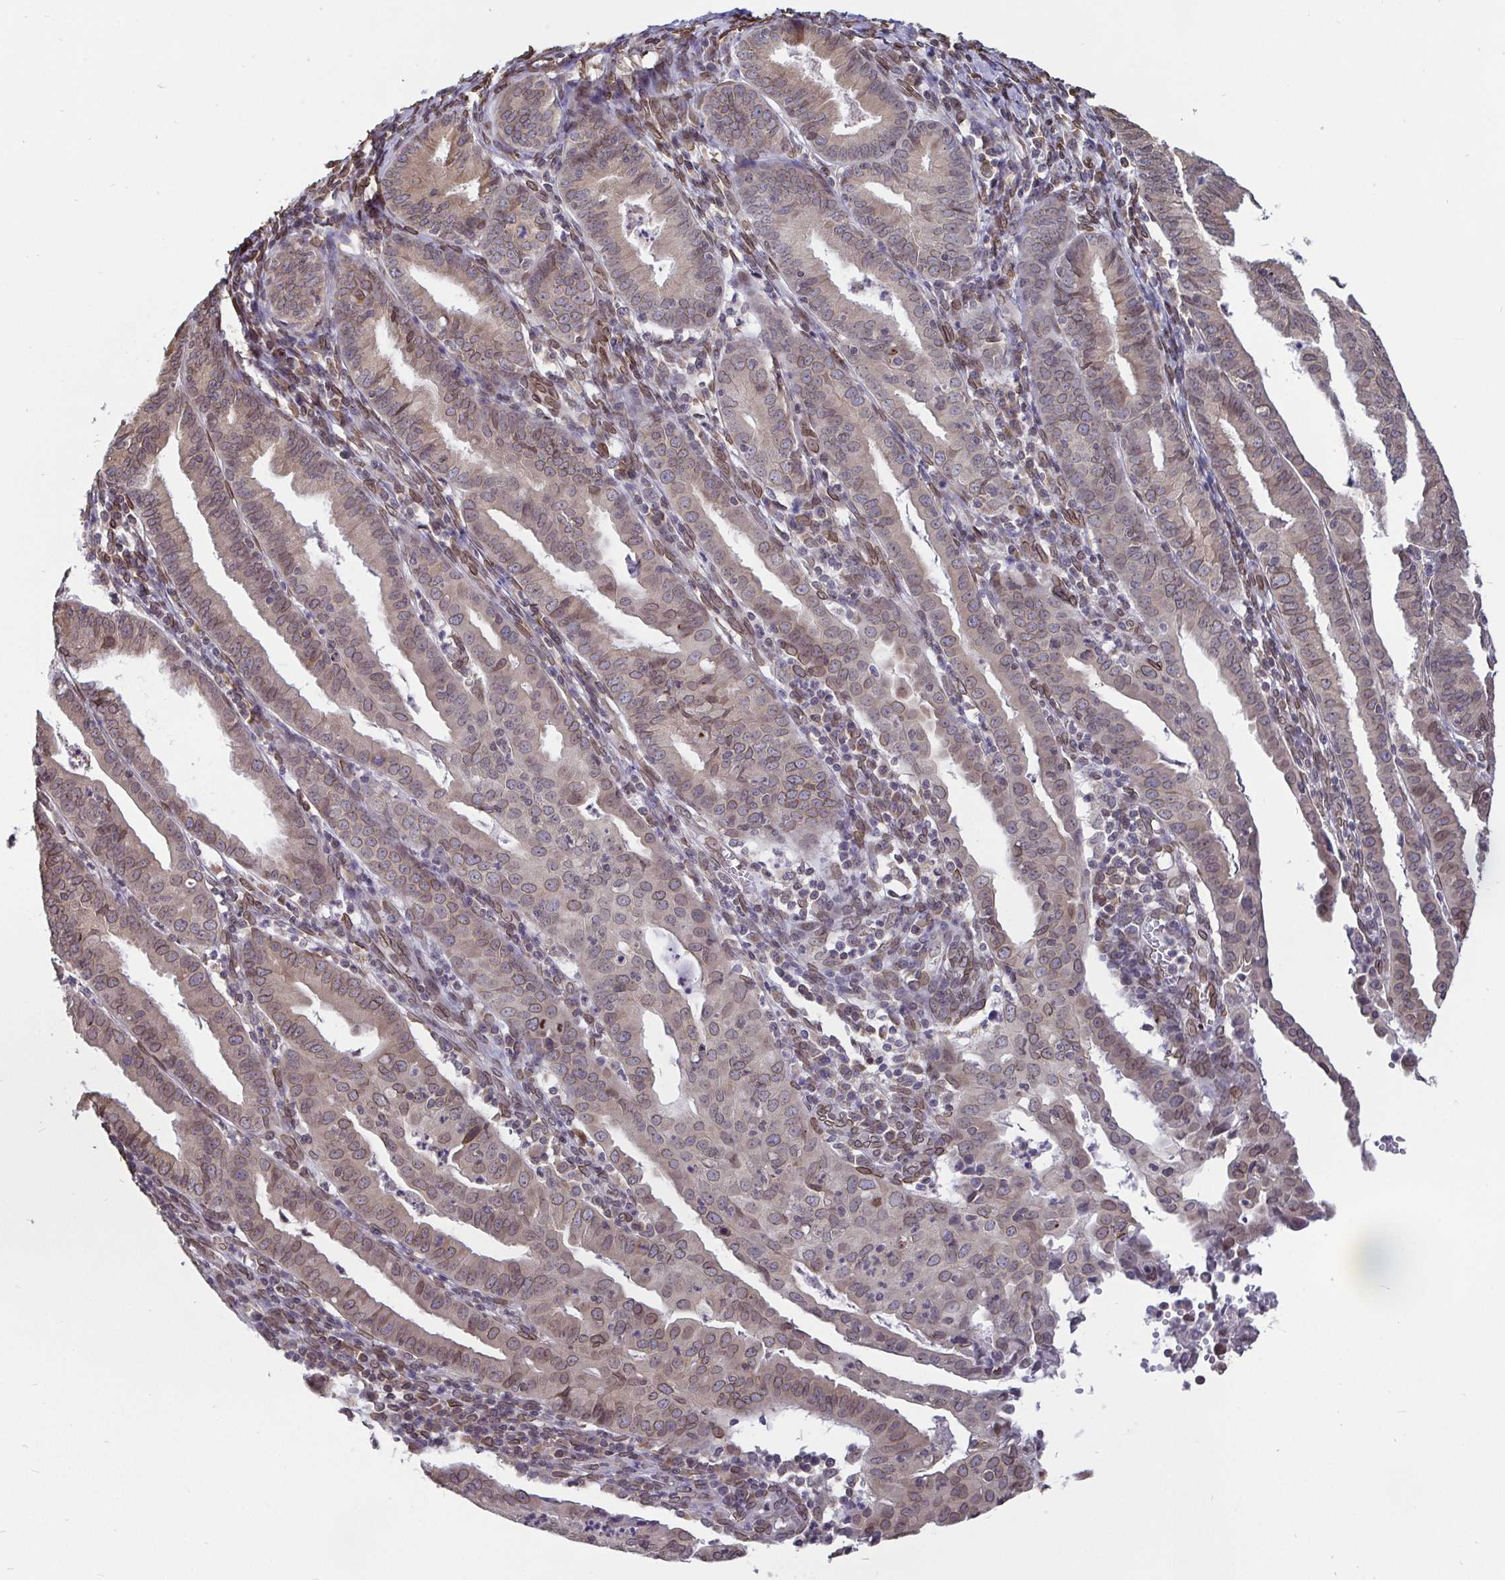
{"staining": {"intensity": "weak", "quantity": "25%-75%", "location": "cytoplasmic/membranous,nuclear"}, "tissue": "endometrial cancer", "cell_type": "Tumor cells", "image_type": "cancer", "snomed": [{"axis": "morphology", "description": "Adenocarcinoma, NOS"}, {"axis": "topography", "description": "Endometrium"}], "caption": "Immunohistochemistry (IHC) micrograph of endometrial cancer (adenocarcinoma) stained for a protein (brown), which reveals low levels of weak cytoplasmic/membranous and nuclear positivity in approximately 25%-75% of tumor cells.", "gene": "EMD", "patient": {"sex": "female", "age": 60}}